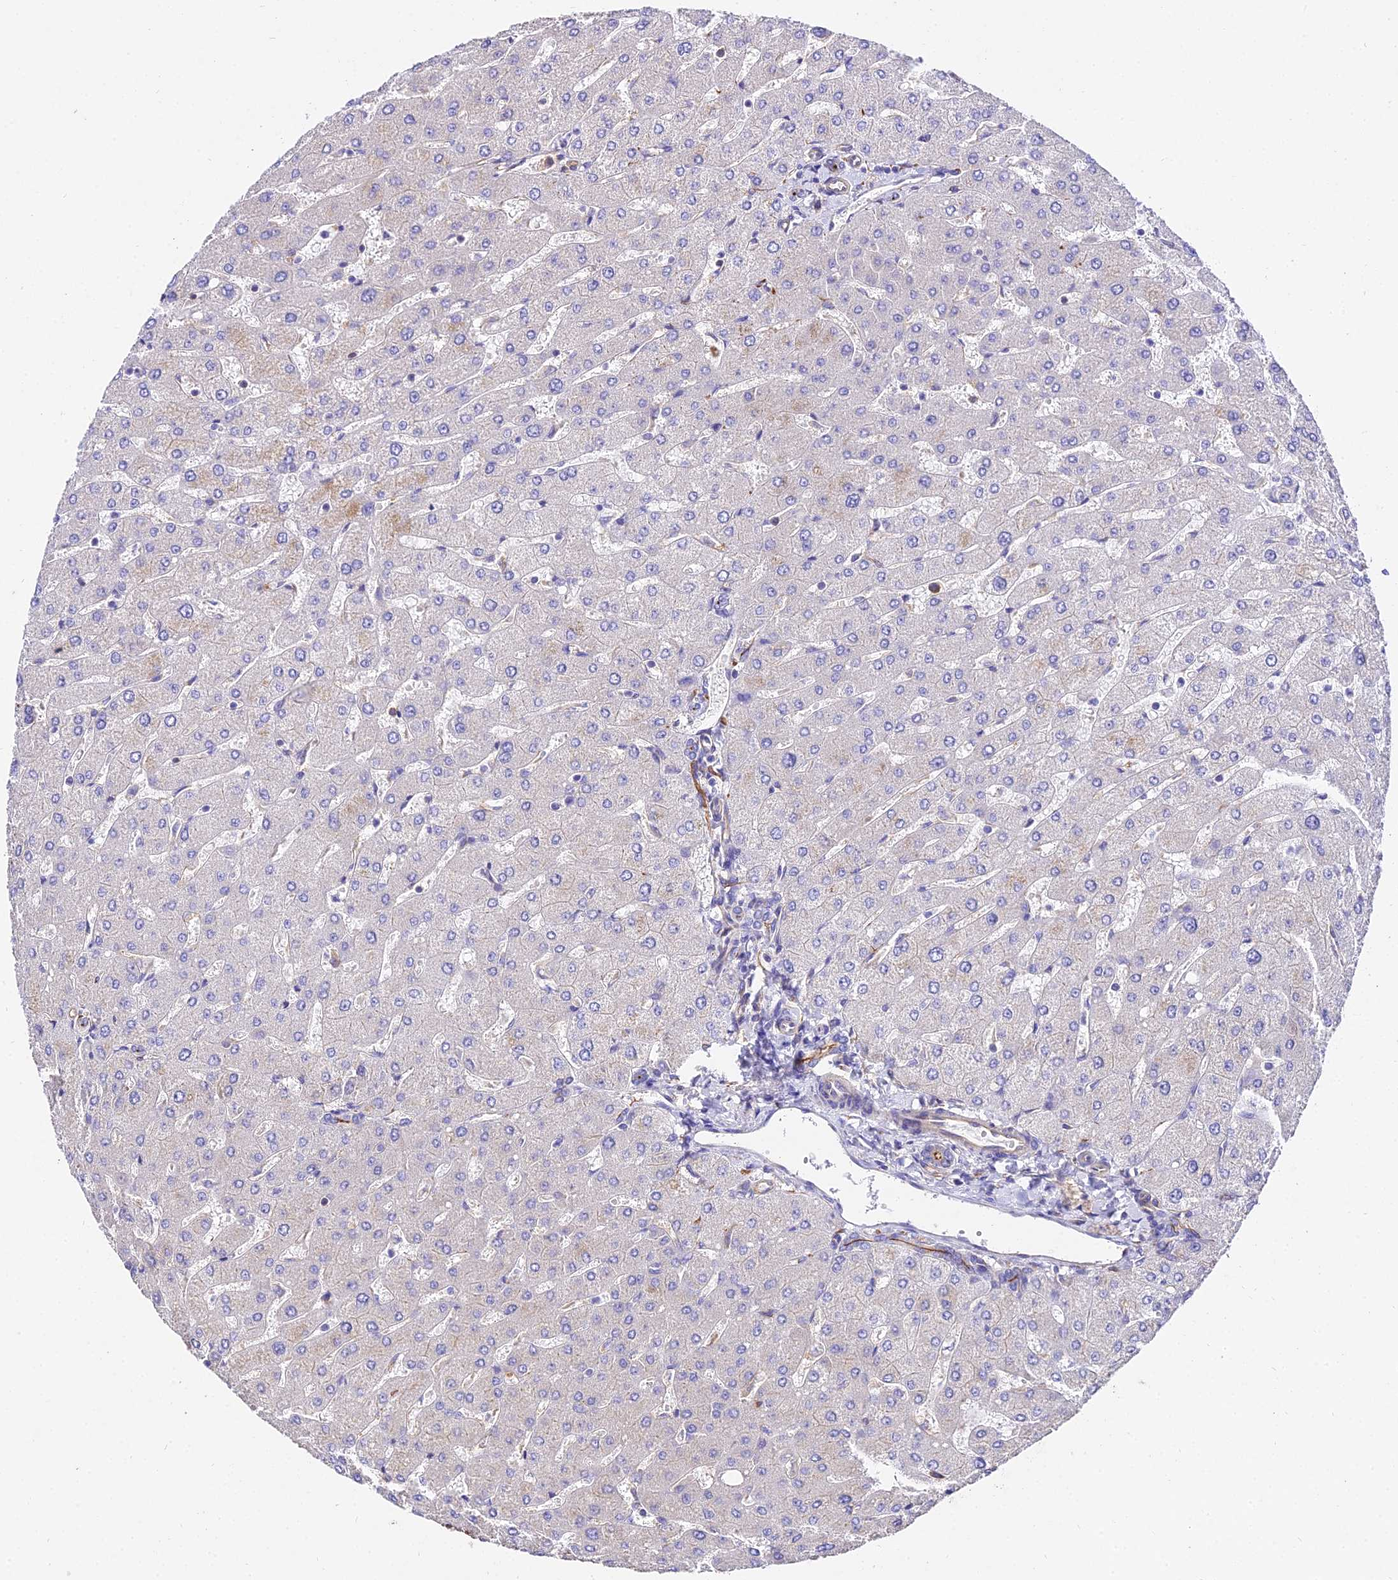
{"staining": {"intensity": "moderate", "quantity": "25%-75%", "location": "cytoplasmic/membranous"}, "tissue": "liver", "cell_type": "Cholangiocytes", "image_type": "normal", "snomed": [{"axis": "morphology", "description": "Normal tissue, NOS"}, {"axis": "topography", "description": "Liver"}], "caption": "Liver stained with IHC exhibits moderate cytoplasmic/membranous positivity in approximately 25%-75% of cholangiocytes.", "gene": "TUBA1A", "patient": {"sex": "male", "age": 55}}